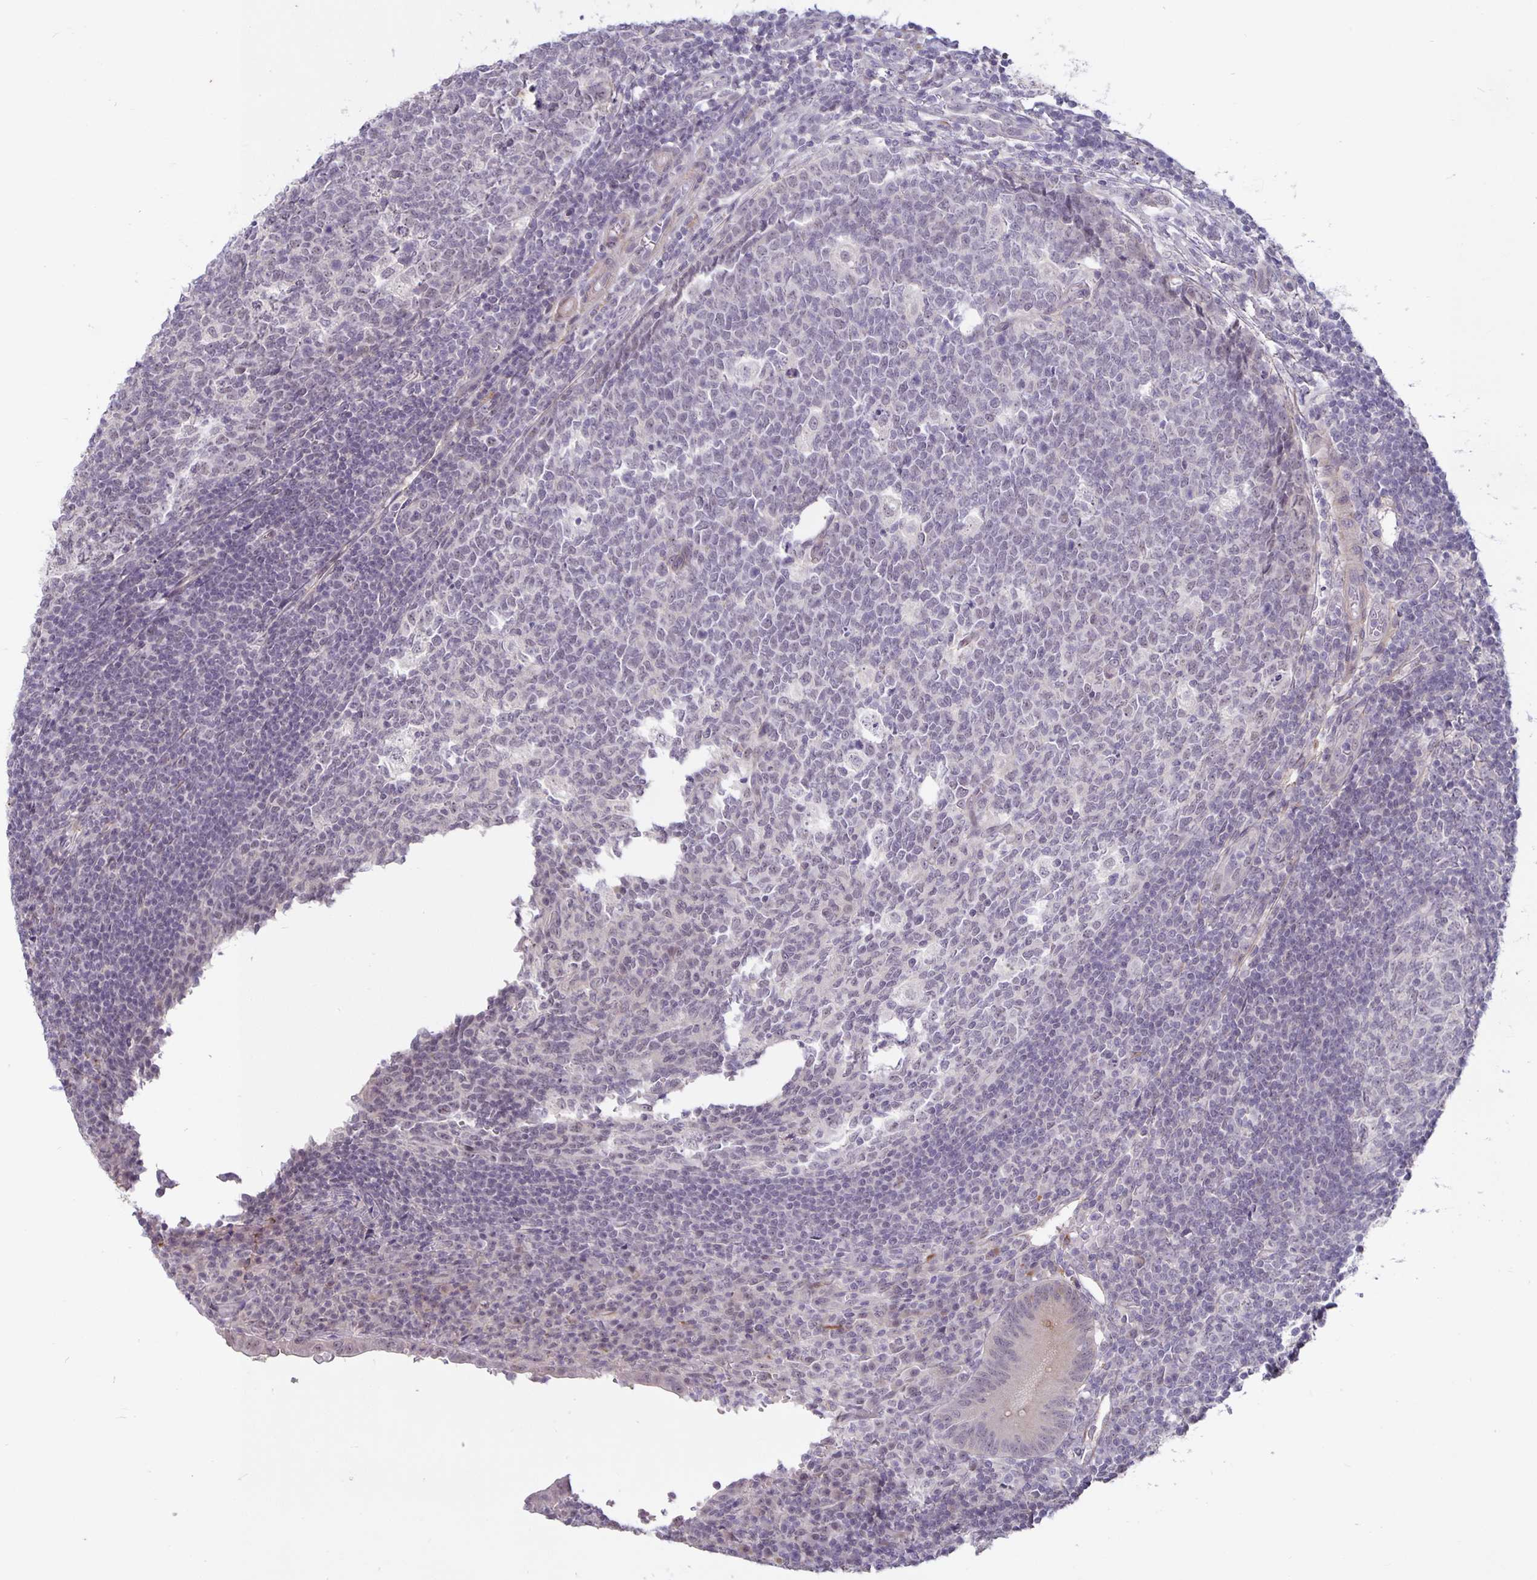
{"staining": {"intensity": "weak", "quantity": "25%-75%", "location": "cytoplasmic/membranous"}, "tissue": "appendix", "cell_type": "Glandular cells", "image_type": "normal", "snomed": [{"axis": "morphology", "description": "Normal tissue, NOS"}, {"axis": "topography", "description": "Appendix"}], "caption": "Immunohistochemical staining of unremarkable human appendix demonstrates 25%-75% levels of weak cytoplasmic/membranous protein staining in approximately 25%-75% of glandular cells. Using DAB (3,3'-diaminobenzidine) (brown) and hematoxylin (blue) stains, captured at high magnification using brightfield microscopy.", "gene": "ARVCF", "patient": {"sex": "male", "age": 18}}